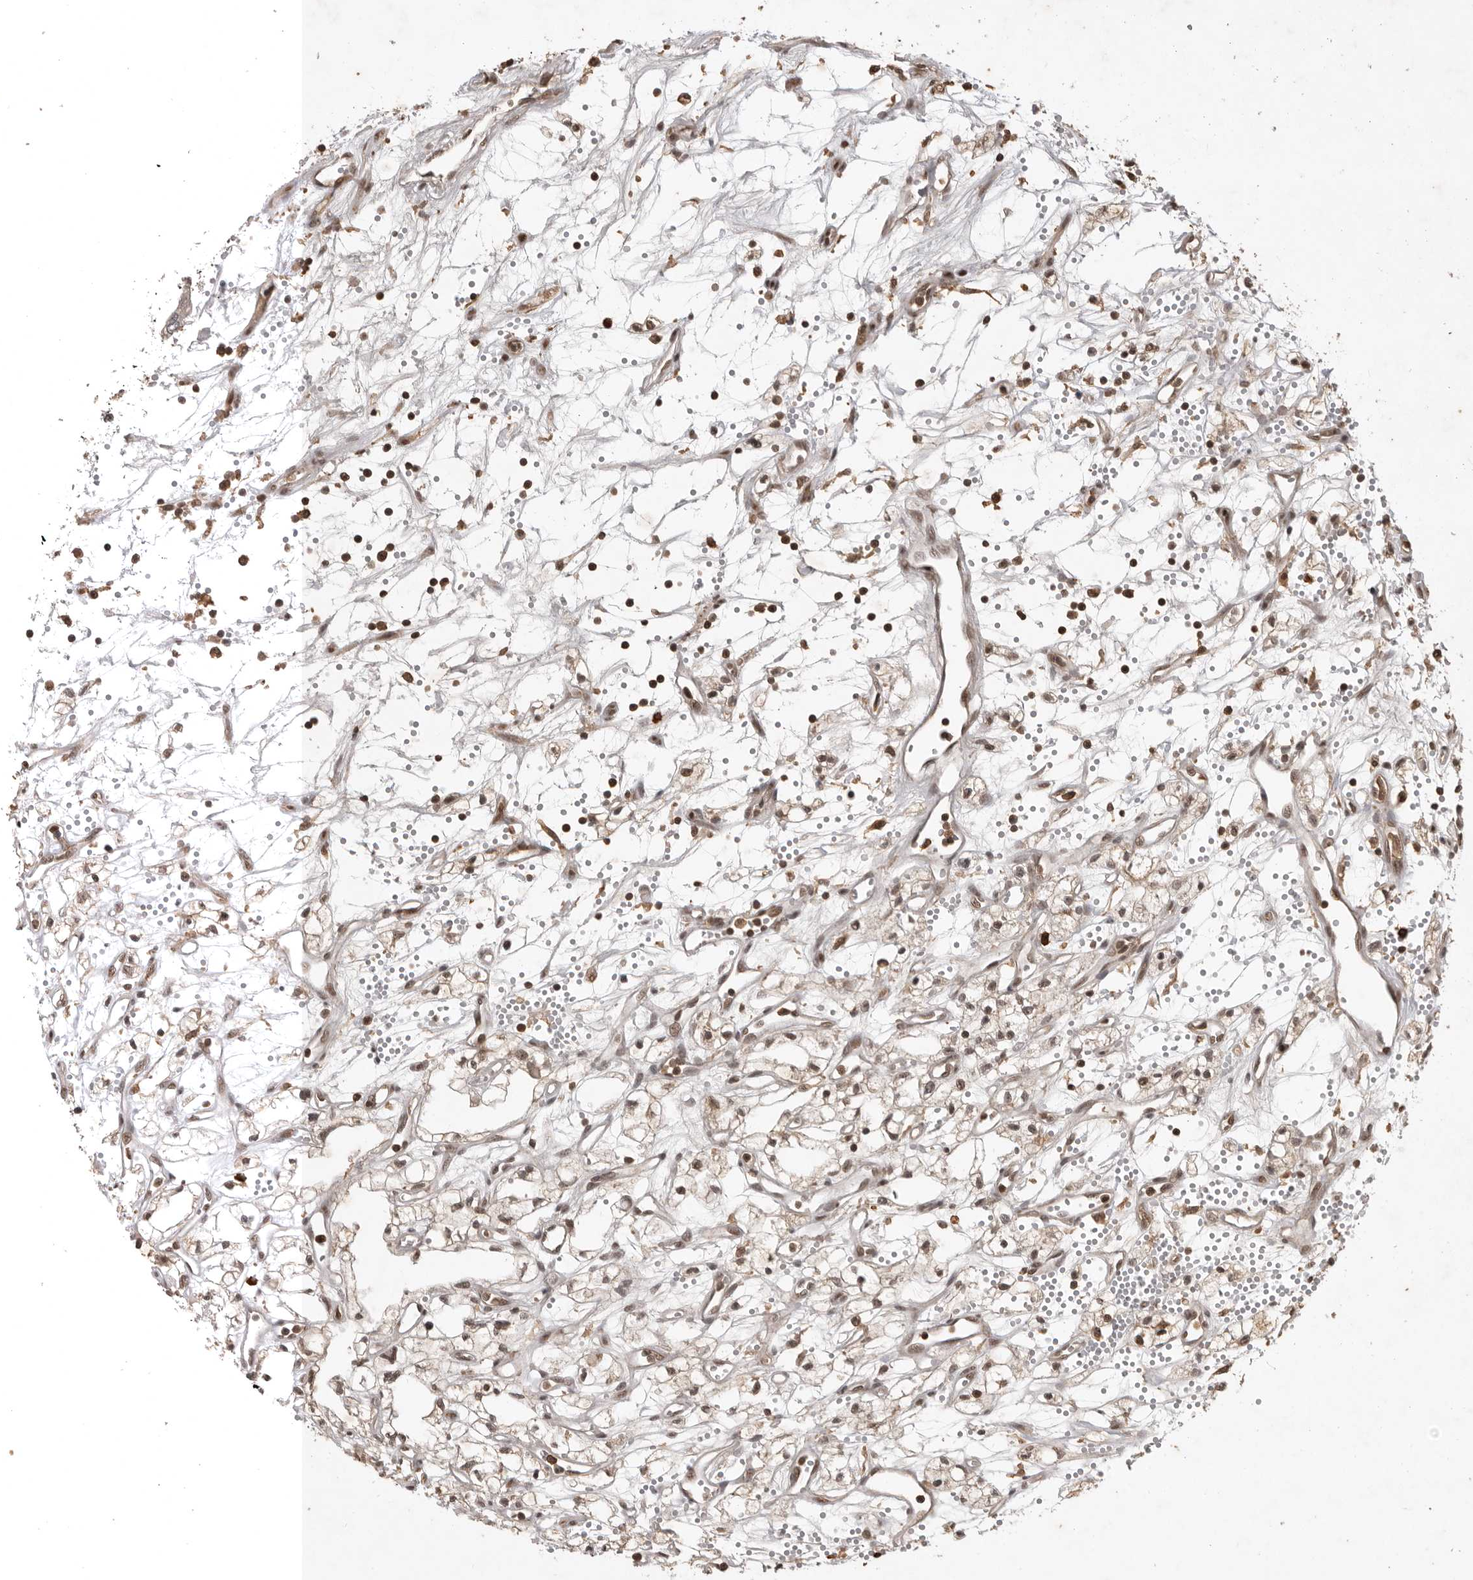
{"staining": {"intensity": "moderate", "quantity": ">75%", "location": "nuclear"}, "tissue": "renal cancer", "cell_type": "Tumor cells", "image_type": "cancer", "snomed": [{"axis": "morphology", "description": "Adenocarcinoma, NOS"}, {"axis": "topography", "description": "Kidney"}], "caption": "Adenocarcinoma (renal) was stained to show a protein in brown. There is medium levels of moderate nuclear expression in approximately >75% of tumor cells.", "gene": "CBLL1", "patient": {"sex": "male", "age": 59}}